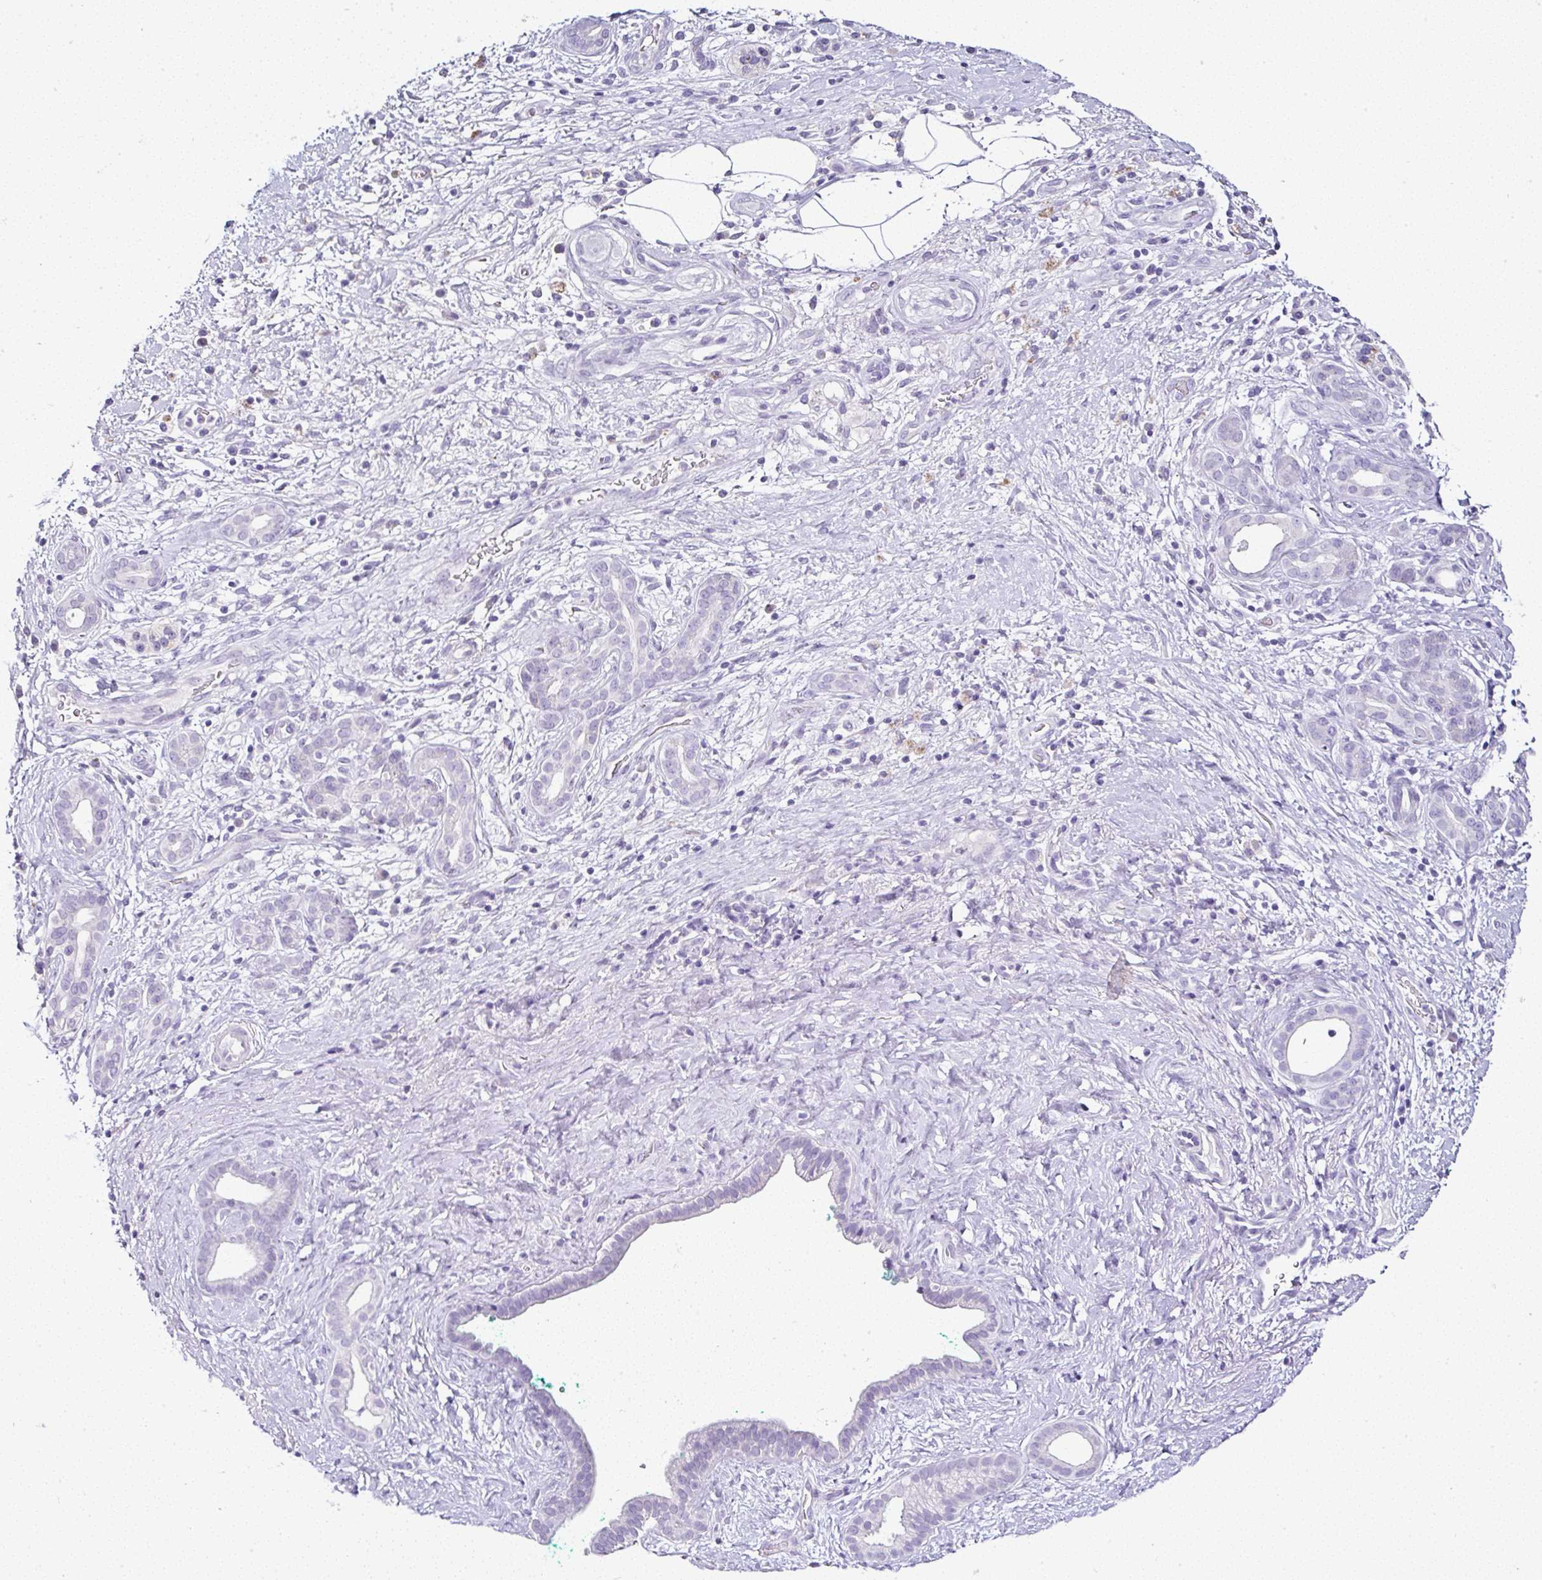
{"staining": {"intensity": "negative", "quantity": "none", "location": "none"}, "tissue": "pancreatic cancer", "cell_type": "Tumor cells", "image_type": "cancer", "snomed": [{"axis": "morphology", "description": "Adenocarcinoma, NOS"}, {"axis": "topography", "description": "Pancreas"}], "caption": "An image of adenocarcinoma (pancreatic) stained for a protein shows no brown staining in tumor cells.", "gene": "SERPINB3", "patient": {"sex": "male", "age": 78}}